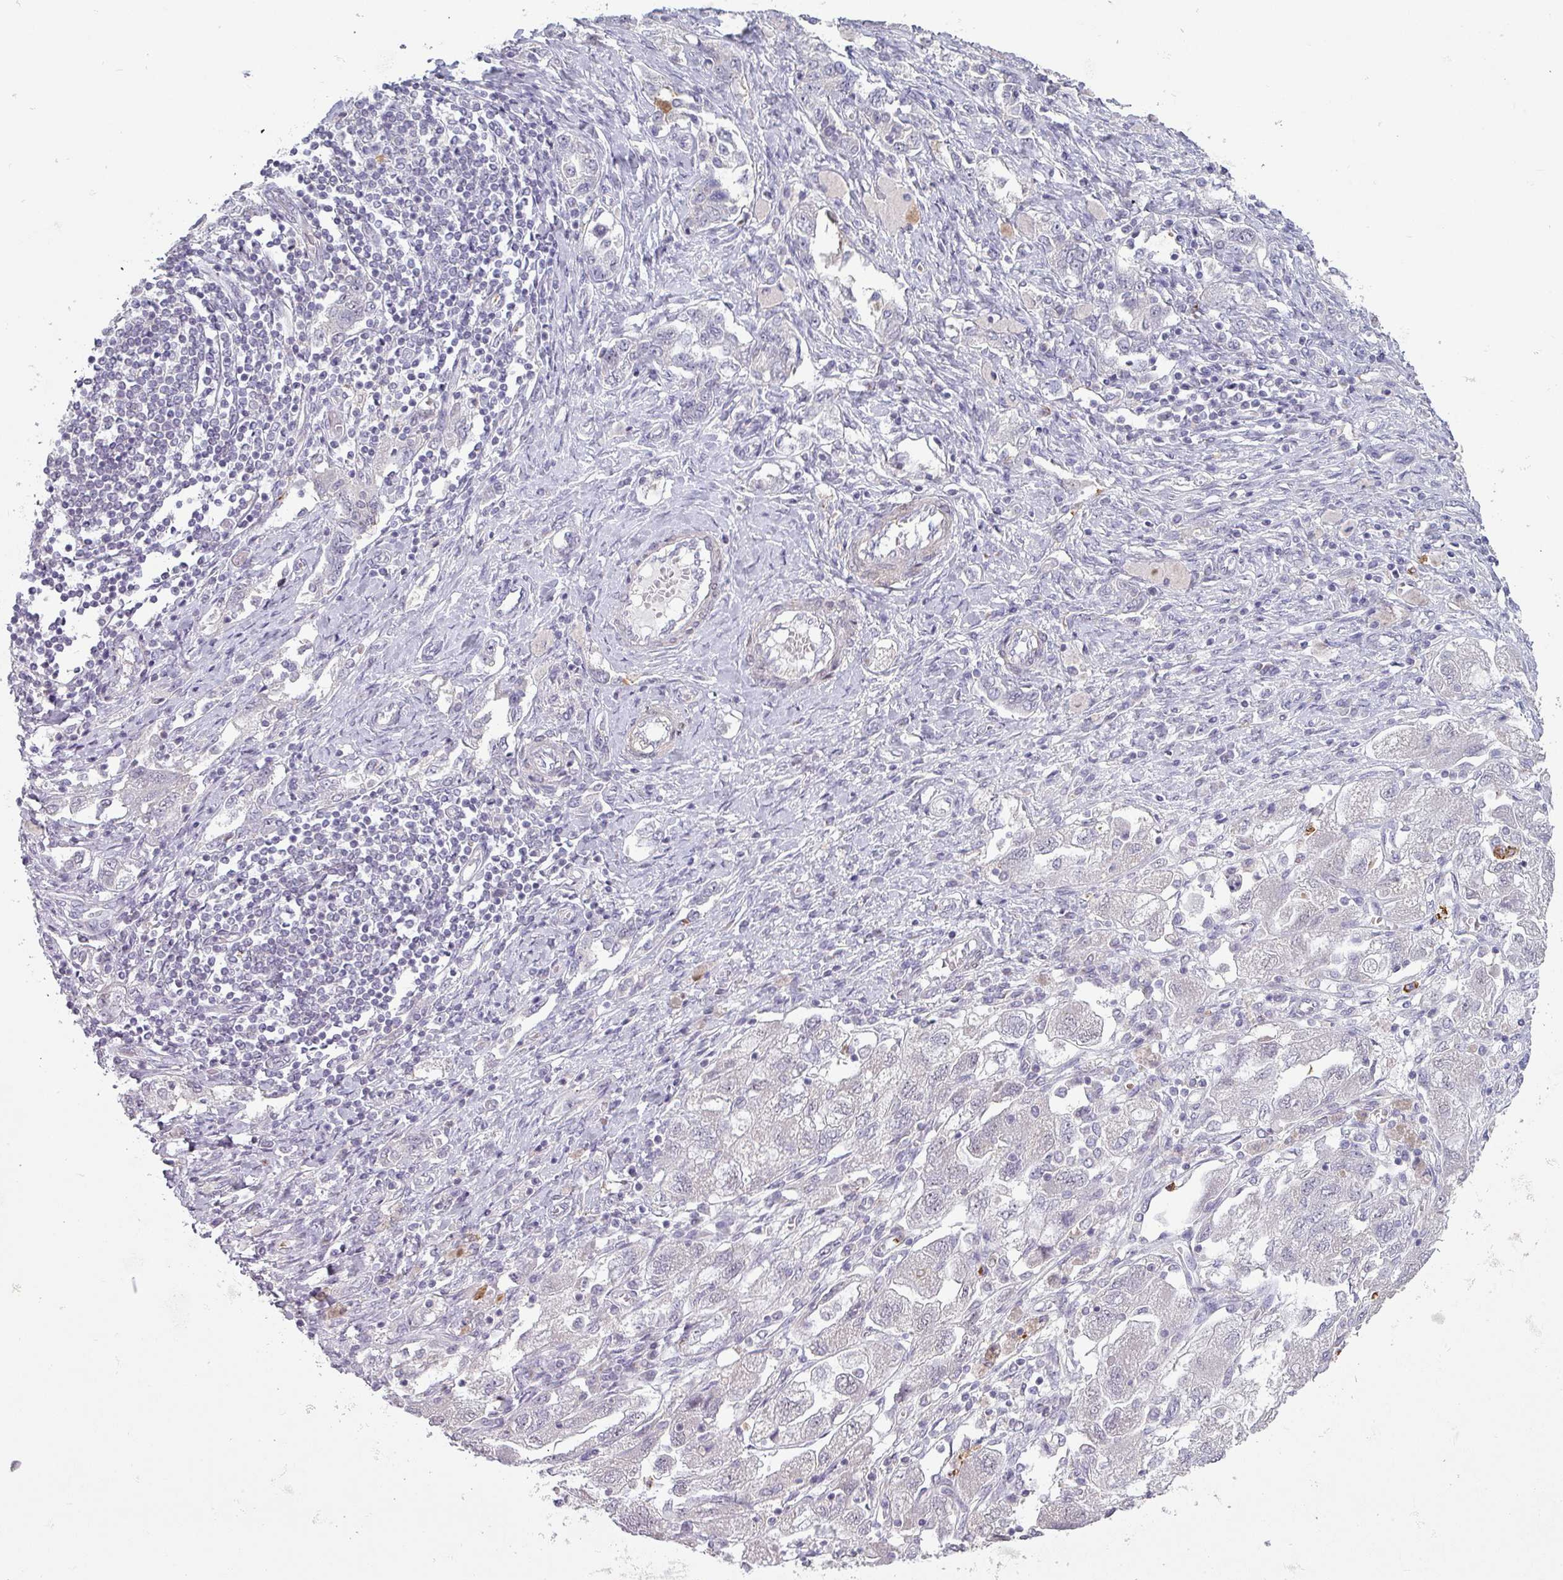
{"staining": {"intensity": "negative", "quantity": "none", "location": "none"}, "tissue": "ovarian cancer", "cell_type": "Tumor cells", "image_type": "cancer", "snomed": [{"axis": "morphology", "description": "Carcinoma, NOS"}, {"axis": "morphology", "description": "Cystadenocarcinoma, serous, NOS"}, {"axis": "topography", "description": "Ovary"}], "caption": "A photomicrograph of ovarian cancer (serous cystadenocarcinoma) stained for a protein shows no brown staining in tumor cells.", "gene": "MAGEC3", "patient": {"sex": "female", "age": 69}}